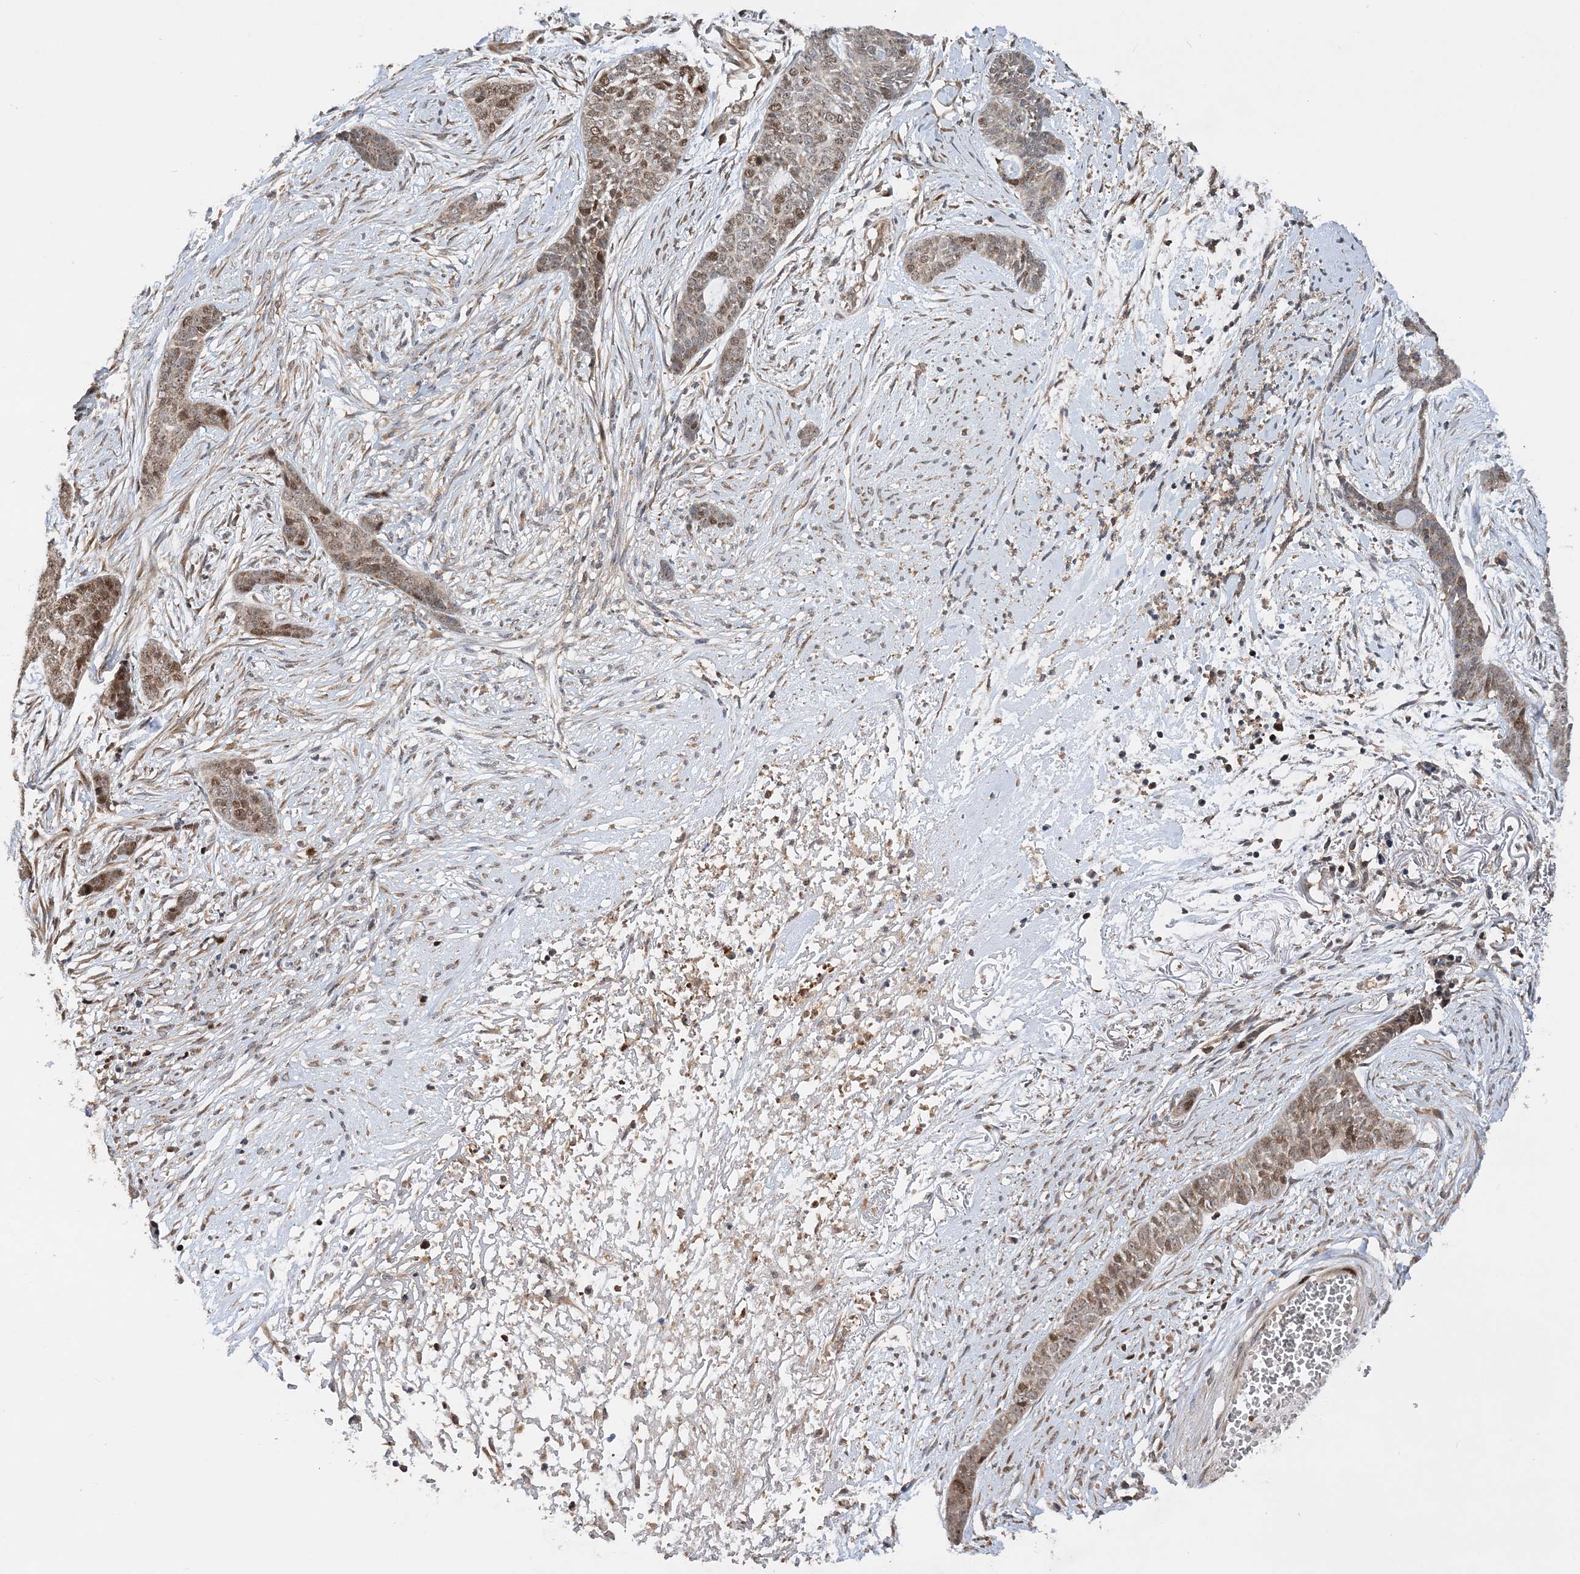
{"staining": {"intensity": "moderate", "quantity": "25%-75%", "location": "cytoplasmic/membranous,nuclear"}, "tissue": "skin cancer", "cell_type": "Tumor cells", "image_type": "cancer", "snomed": [{"axis": "morphology", "description": "Basal cell carcinoma"}, {"axis": "topography", "description": "Skin"}], "caption": "Tumor cells exhibit moderate cytoplasmic/membranous and nuclear expression in approximately 25%-75% of cells in skin basal cell carcinoma.", "gene": "KIF4A", "patient": {"sex": "female", "age": 64}}